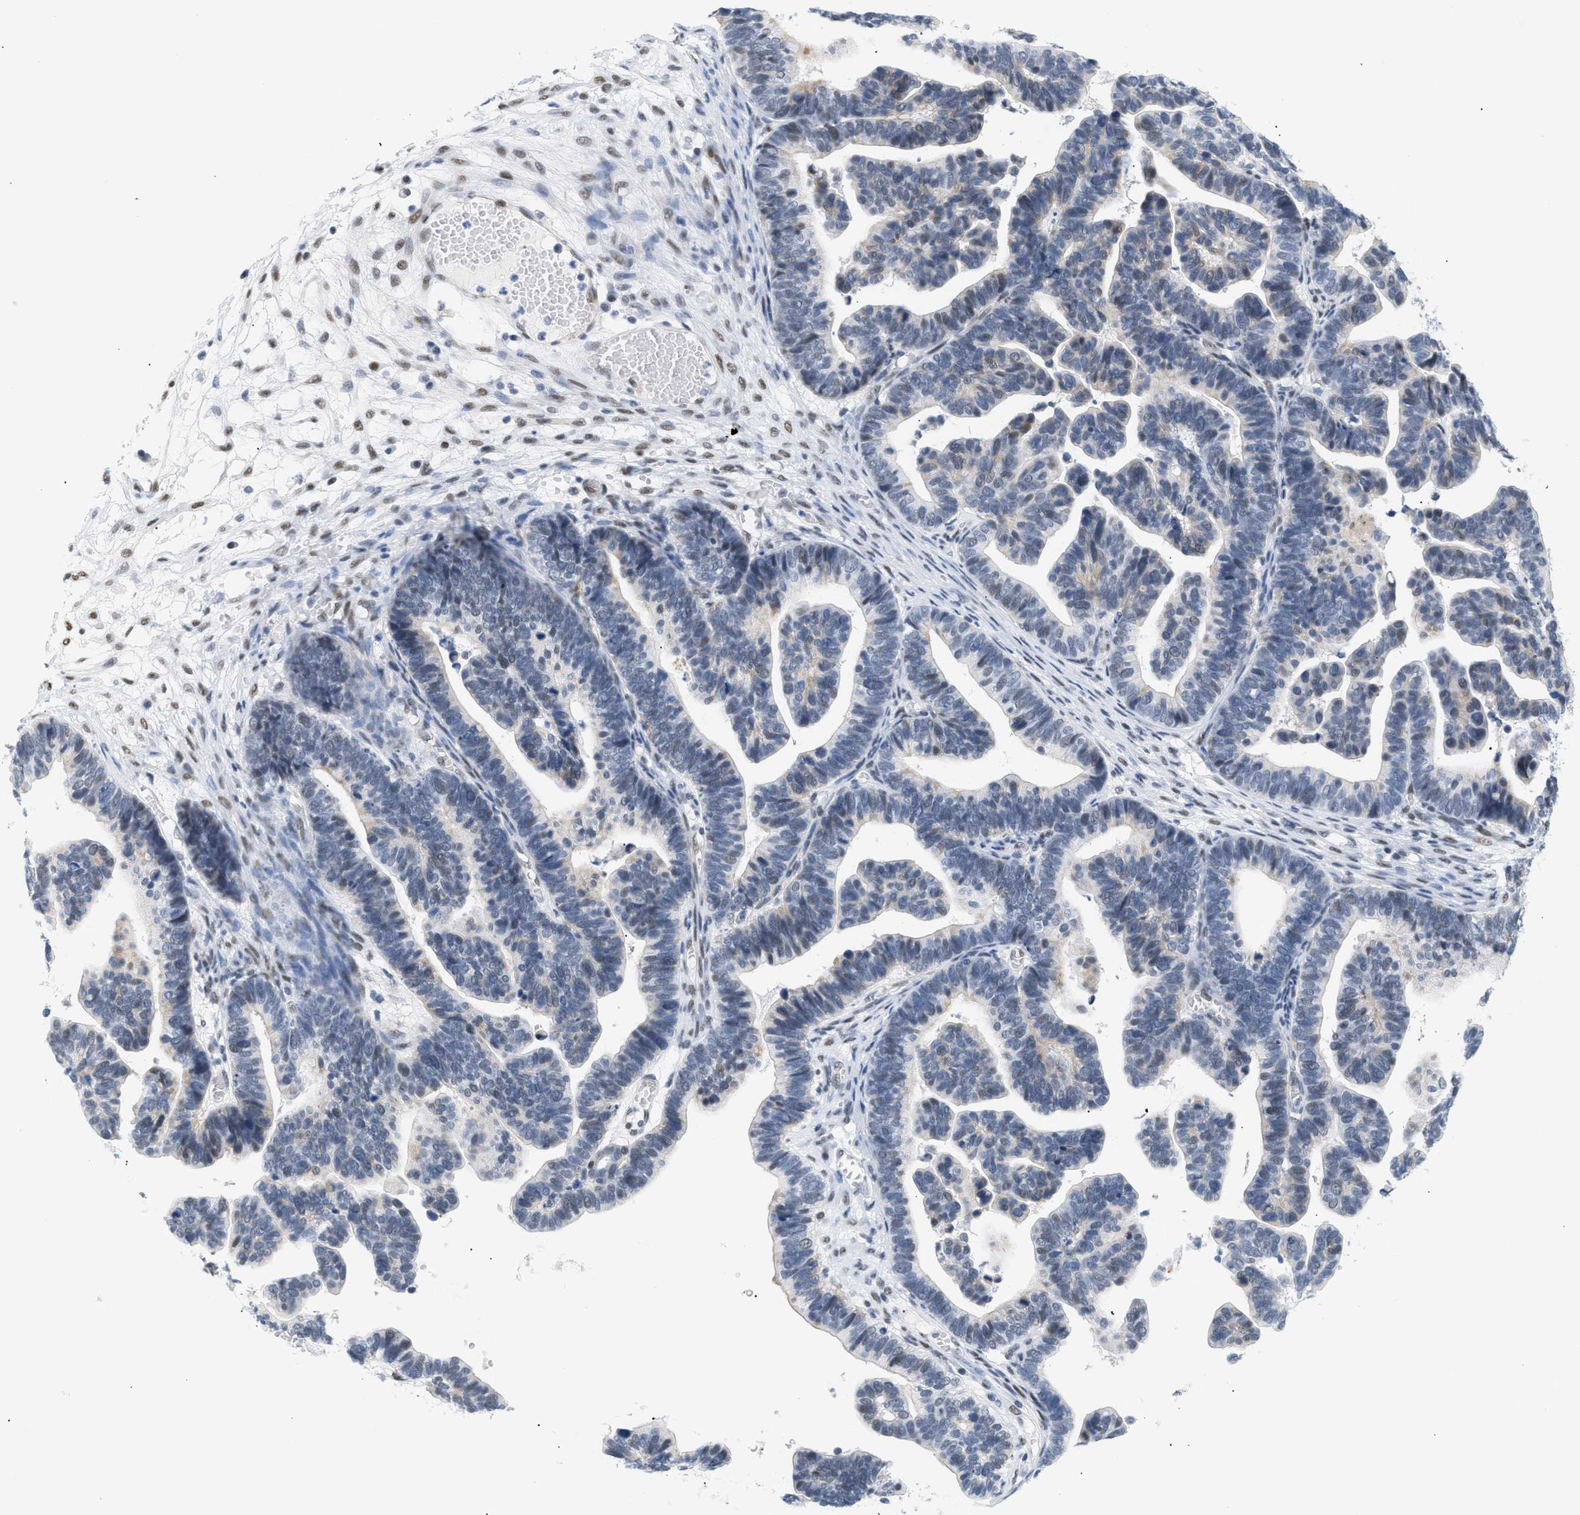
{"staining": {"intensity": "negative", "quantity": "none", "location": "none"}, "tissue": "ovarian cancer", "cell_type": "Tumor cells", "image_type": "cancer", "snomed": [{"axis": "morphology", "description": "Cystadenocarcinoma, serous, NOS"}, {"axis": "topography", "description": "Ovary"}], "caption": "A histopathology image of human ovarian cancer is negative for staining in tumor cells.", "gene": "ELN", "patient": {"sex": "female", "age": 56}}